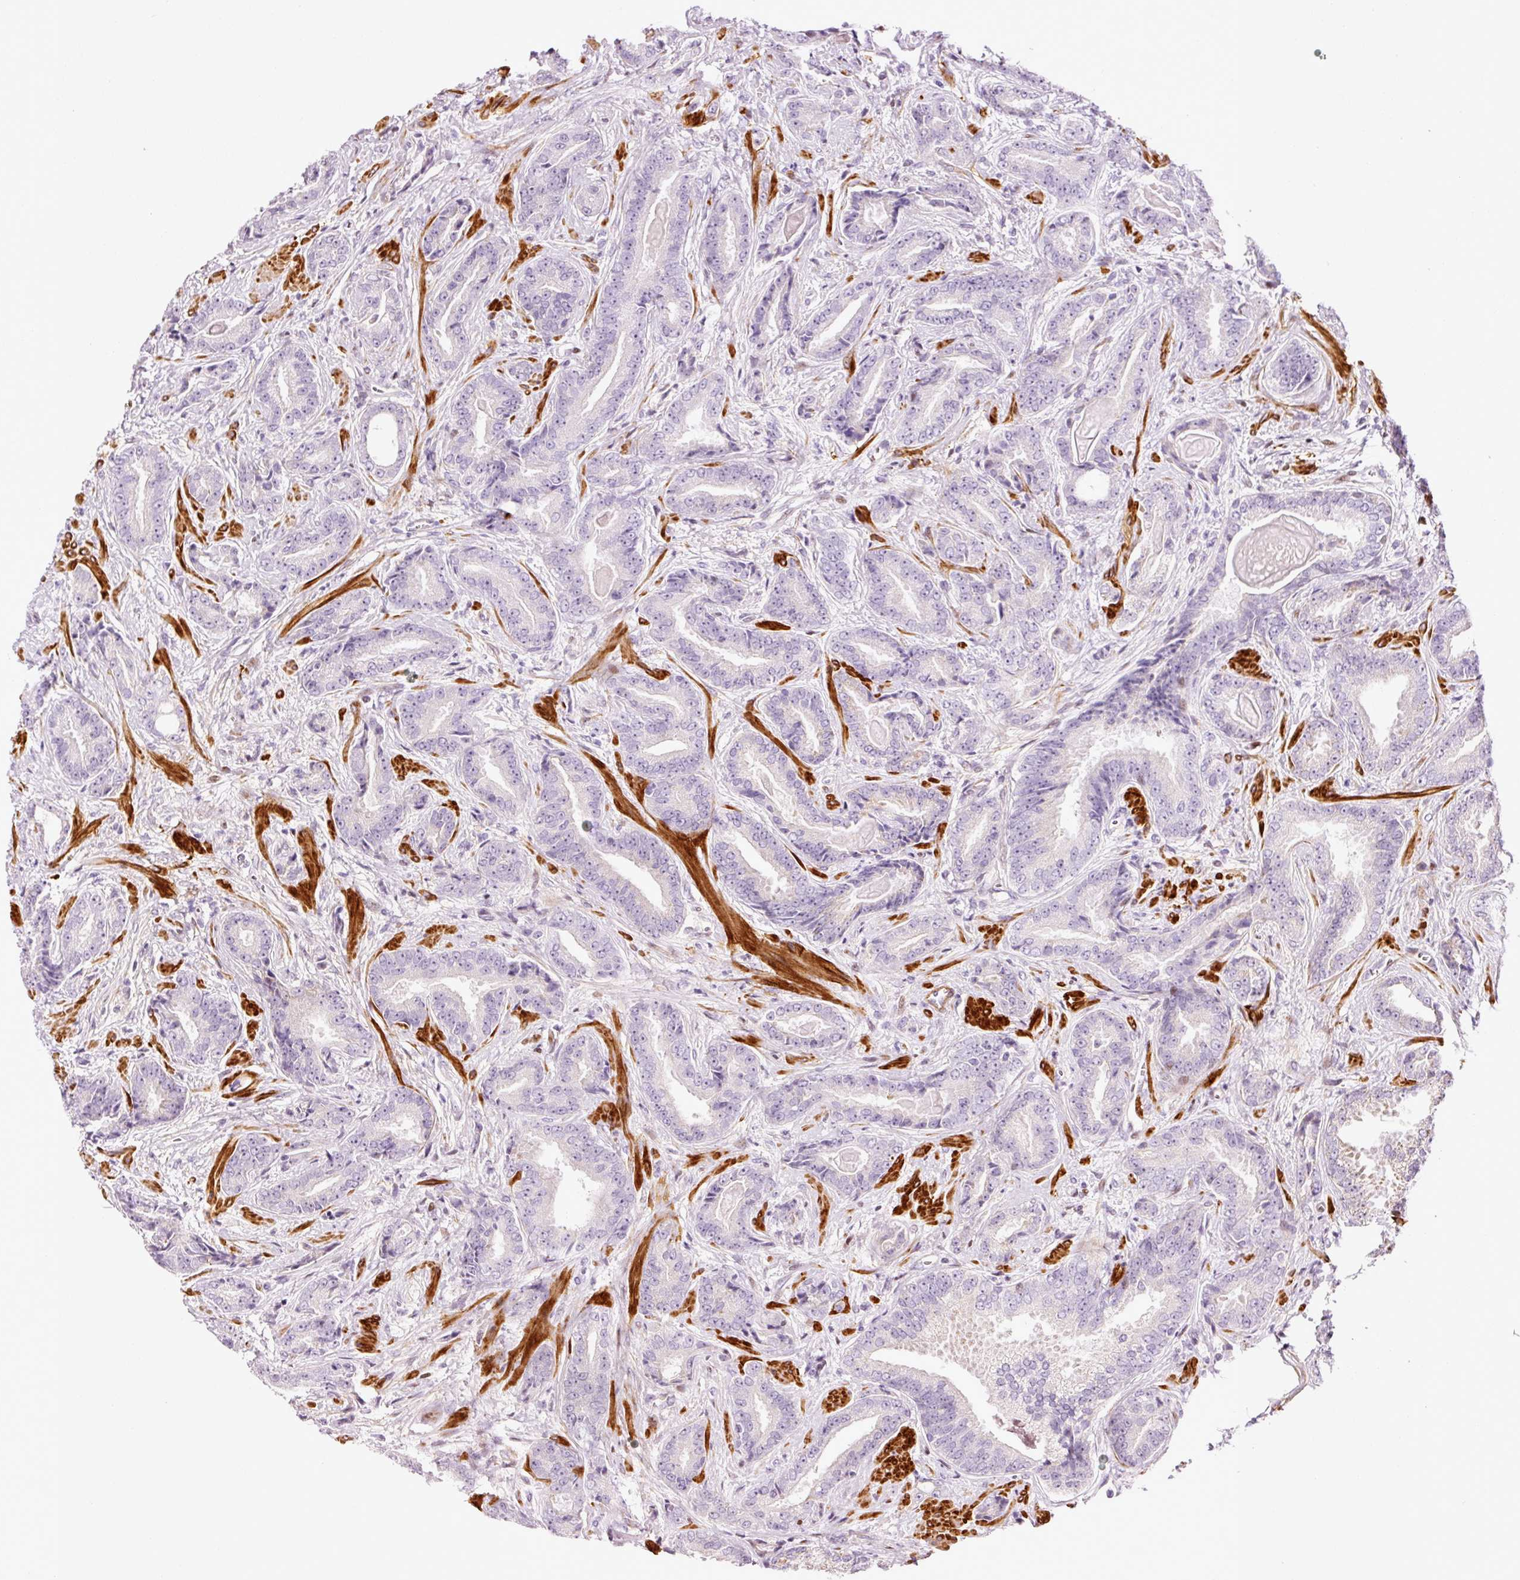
{"staining": {"intensity": "negative", "quantity": "none", "location": "none"}, "tissue": "prostate cancer", "cell_type": "Tumor cells", "image_type": "cancer", "snomed": [{"axis": "morphology", "description": "Adenocarcinoma, Low grade"}, {"axis": "topography", "description": "Prostate"}], "caption": "Protein analysis of prostate cancer exhibits no significant staining in tumor cells.", "gene": "ANKRD20A1", "patient": {"sex": "male", "age": 62}}